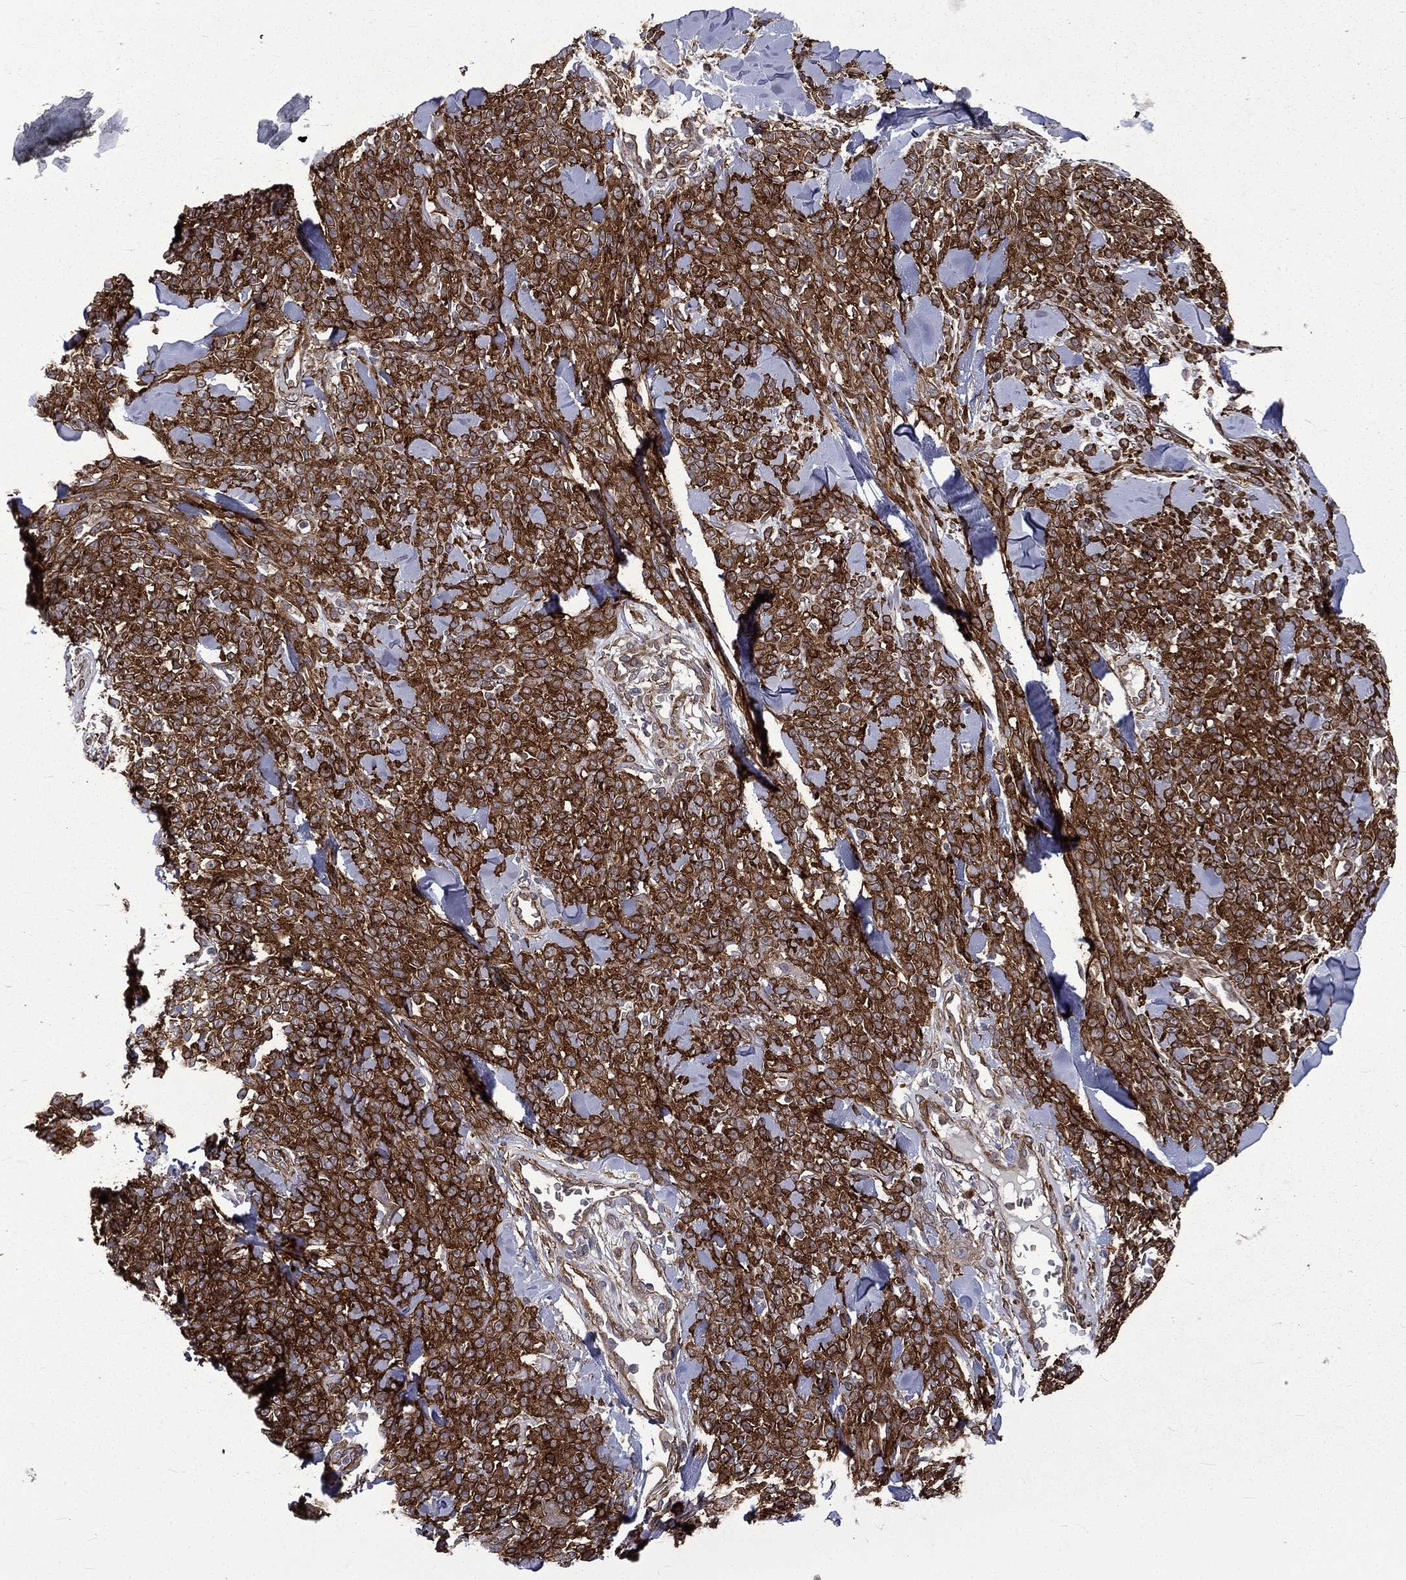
{"staining": {"intensity": "strong", "quantity": ">75%", "location": "cytoplasmic/membranous"}, "tissue": "melanoma", "cell_type": "Tumor cells", "image_type": "cancer", "snomed": [{"axis": "morphology", "description": "Malignant melanoma, NOS"}, {"axis": "topography", "description": "Skin"}, {"axis": "topography", "description": "Skin of trunk"}], "caption": "A brown stain labels strong cytoplasmic/membranous expression of a protein in malignant melanoma tumor cells.", "gene": "PPFIBP1", "patient": {"sex": "male", "age": 74}}